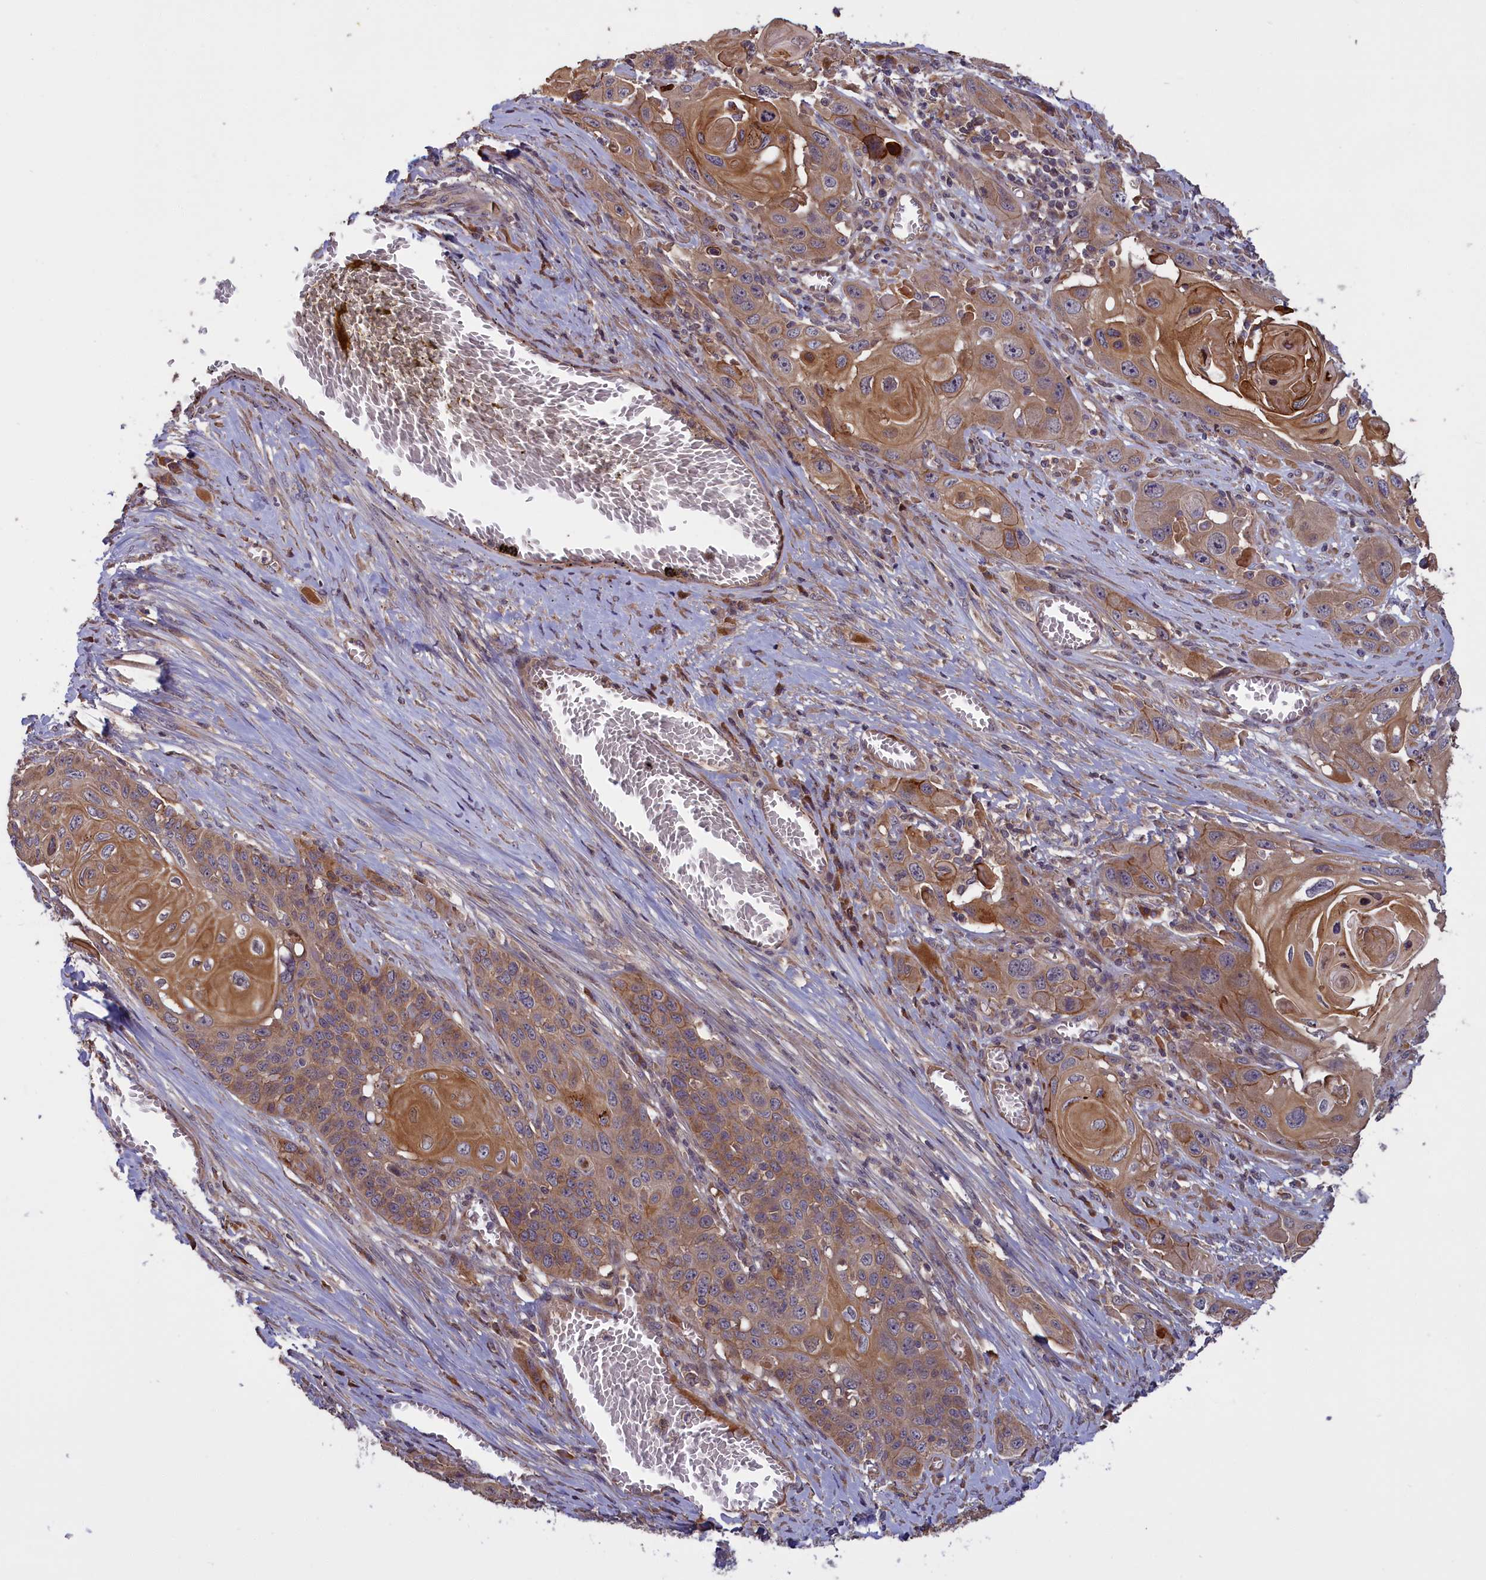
{"staining": {"intensity": "moderate", "quantity": ">75%", "location": "cytoplasmic/membranous"}, "tissue": "skin cancer", "cell_type": "Tumor cells", "image_type": "cancer", "snomed": [{"axis": "morphology", "description": "Squamous cell carcinoma, NOS"}, {"axis": "topography", "description": "Skin"}], "caption": "Immunohistochemical staining of human skin squamous cell carcinoma displays medium levels of moderate cytoplasmic/membranous protein staining in about >75% of tumor cells.", "gene": "DENND1B", "patient": {"sex": "male", "age": 55}}